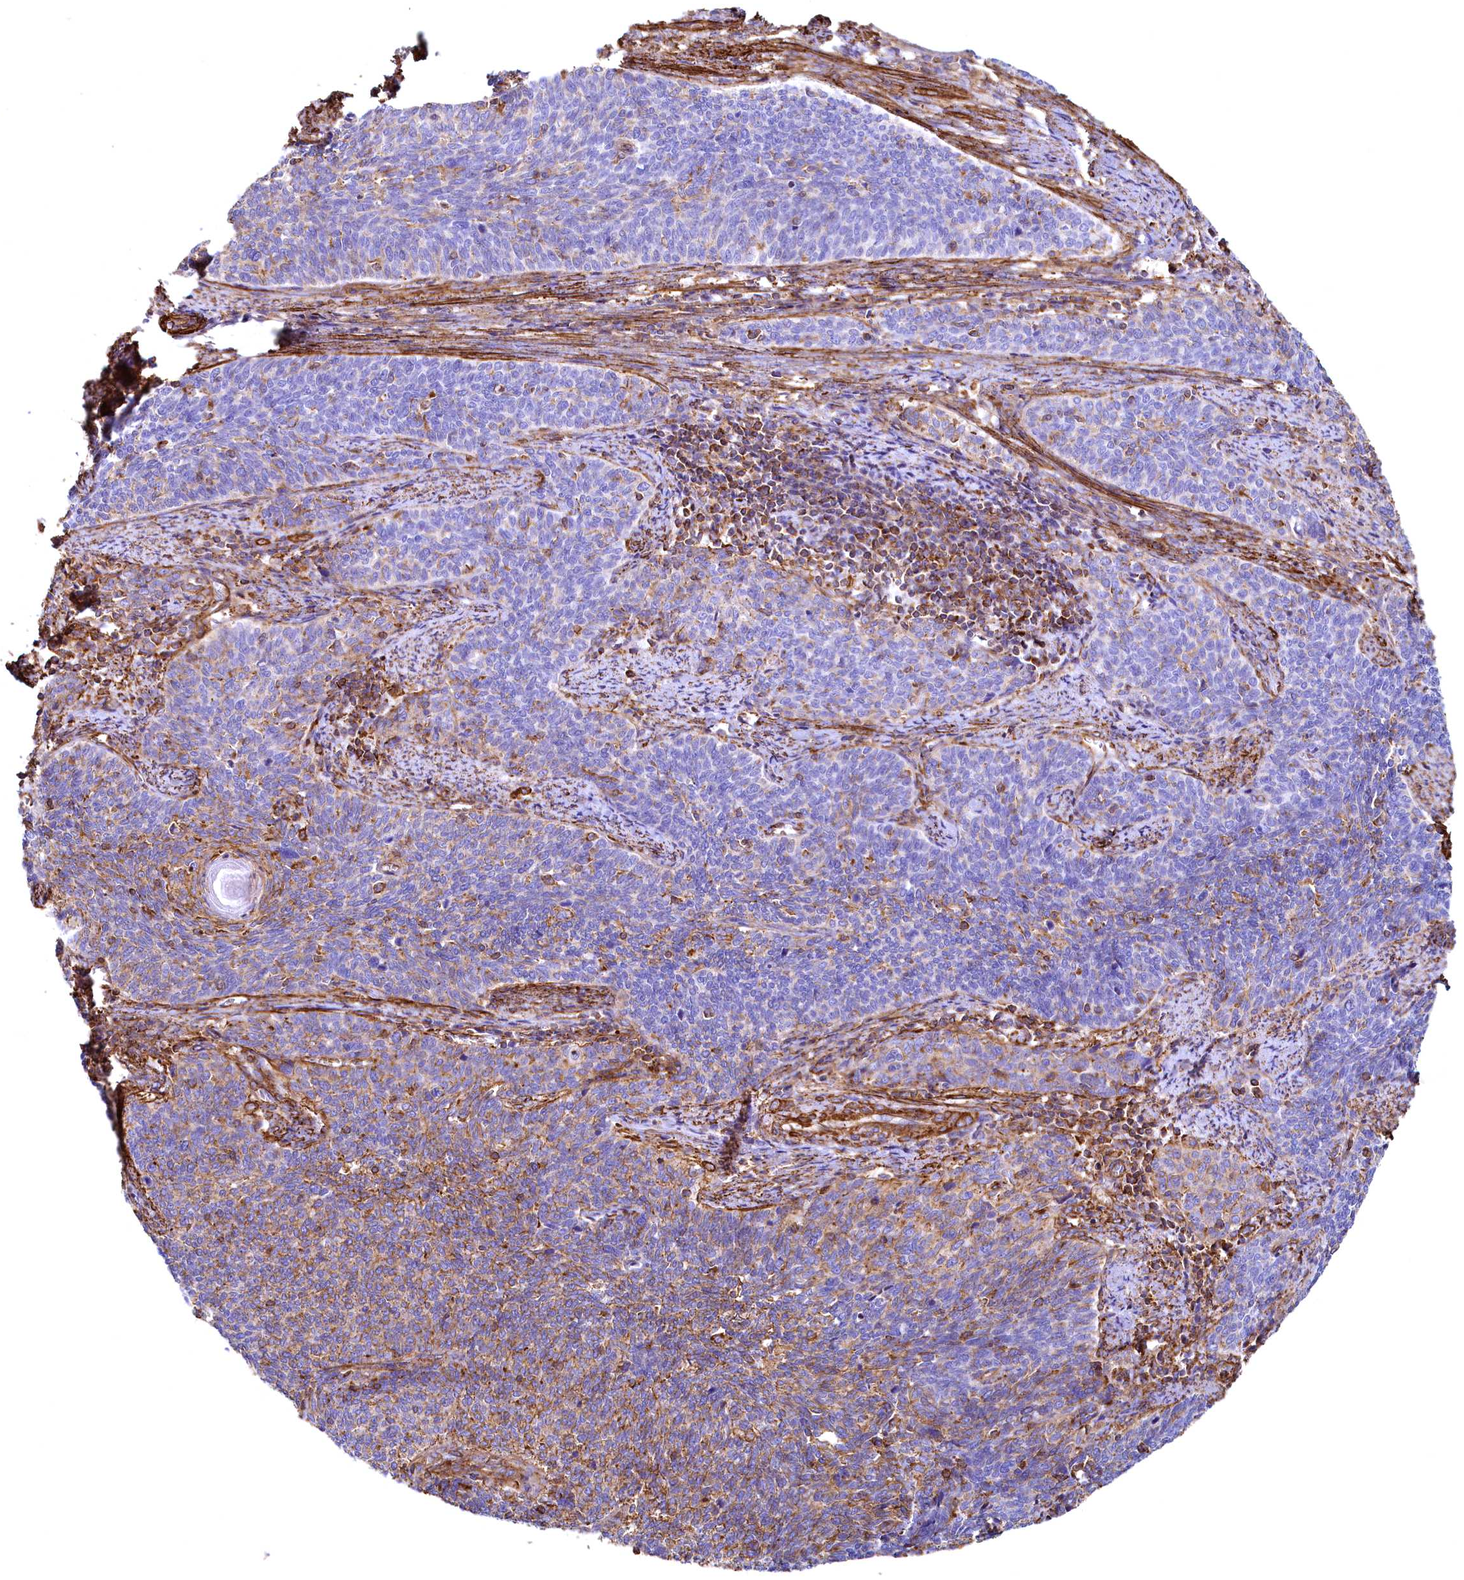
{"staining": {"intensity": "moderate", "quantity": "<25%", "location": "cytoplasmic/membranous"}, "tissue": "cervical cancer", "cell_type": "Tumor cells", "image_type": "cancer", "snomed": [{"axis": "morphology", "description": "Squamous cell carcinoma, NOS"}, {"axis": "topography", "description": "Cervix"}], "caption": "IHC micrograph of squamous cell carcinoma (cervical) stained for a protein (brown), which displays low levels of moderate cytoplasmic/membranous staining in about <25% of tumor cells.", "gene": "THBS1", "patient": {"sex": "female", "age": 39}}